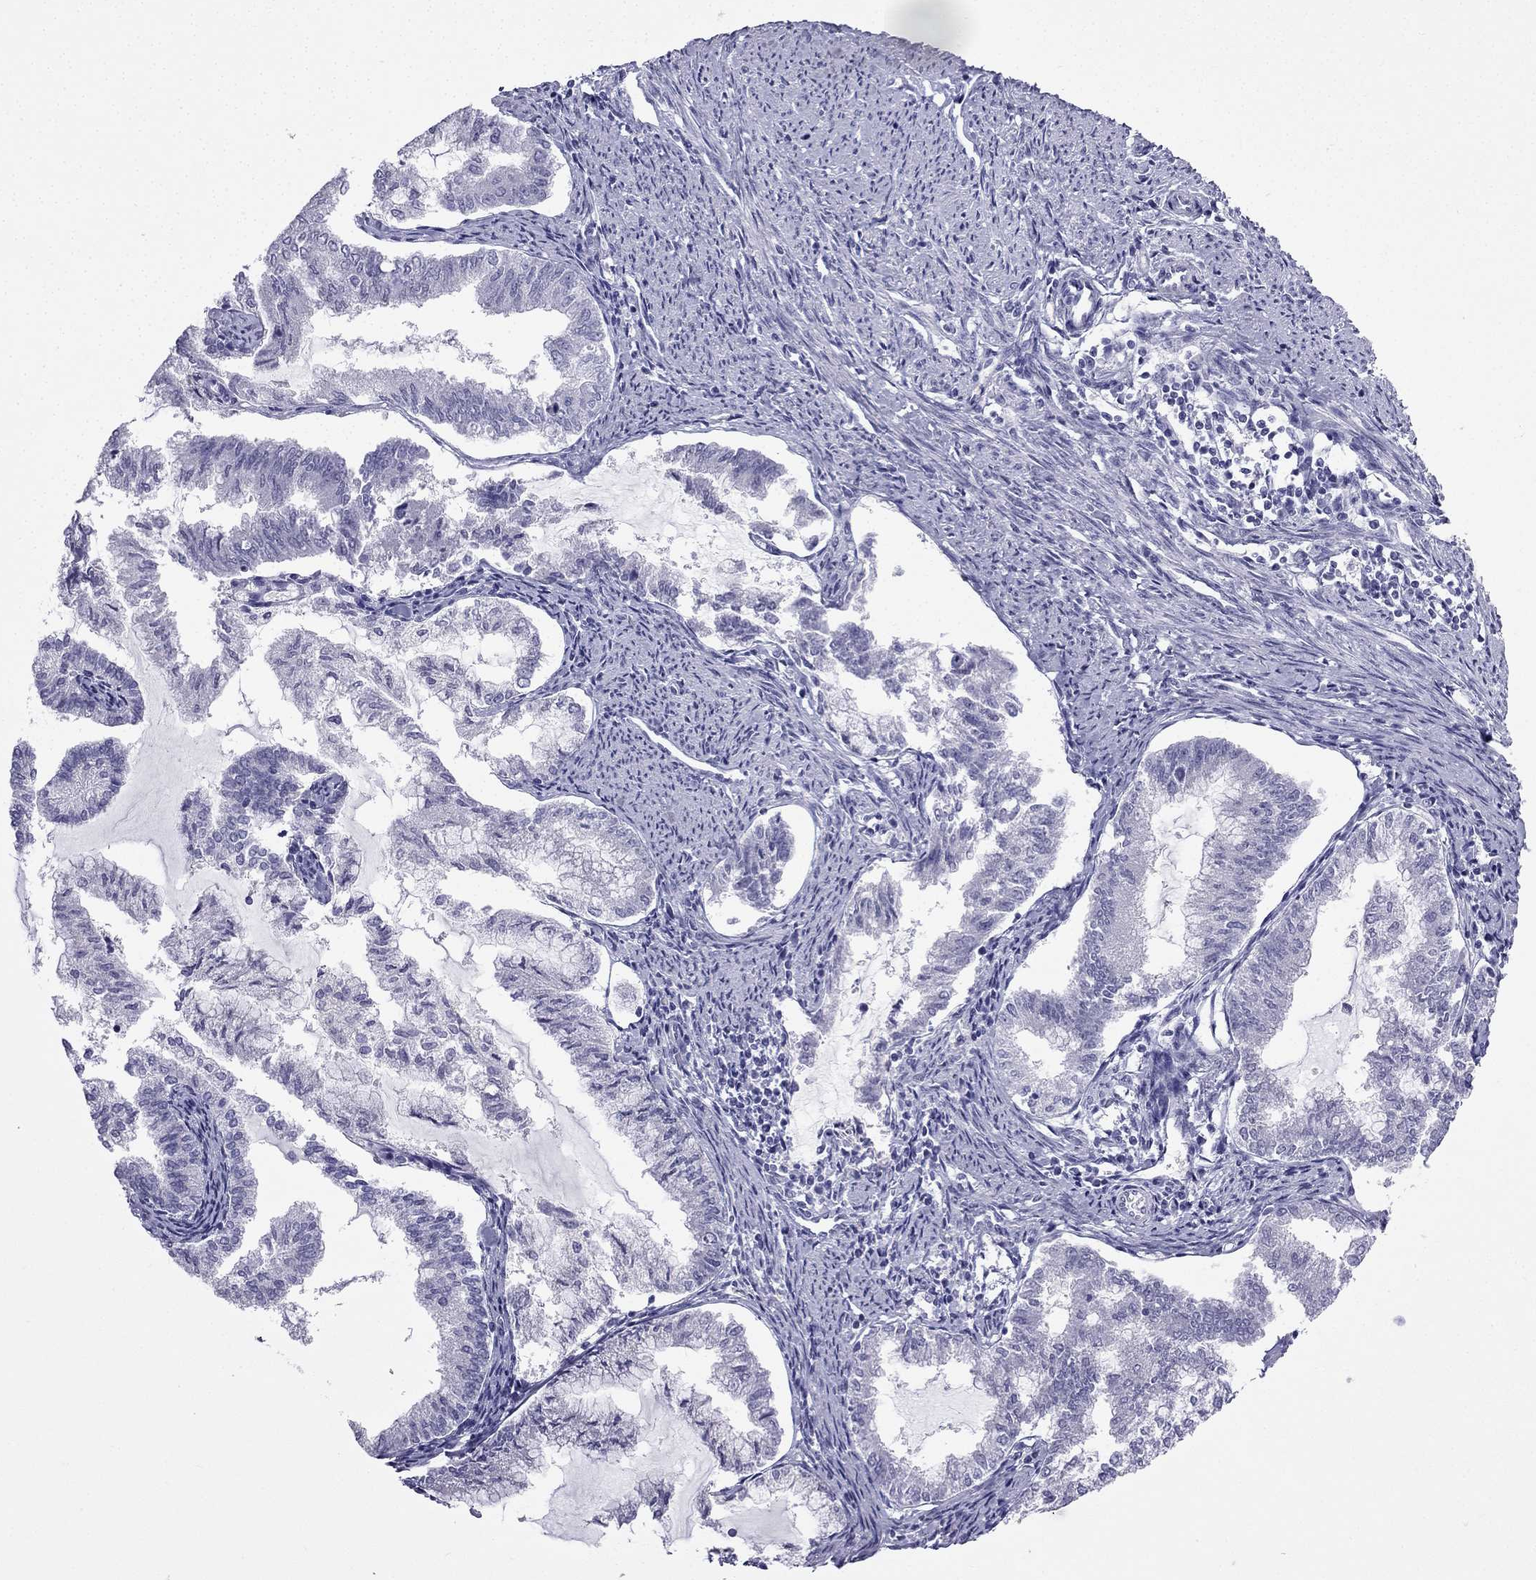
{"staining": {"intensity": "negative", "quantity": "none", "location": "none"}, "tissue": "endometrial cancer", "cell_type": "Tumor cells", "image_type": "cancer", "snomed": [{"axis": "morphology", "description": "Adenocarcinoma, NOS"}, {"axis": "topography", "description": "Endometrium"}], "caption": "Immunohistochemistry of human endometrial cancer exhibits no staining in tumor cells.", "gene": "GJA8", "patient": {"sex": "female", "age": 79}}